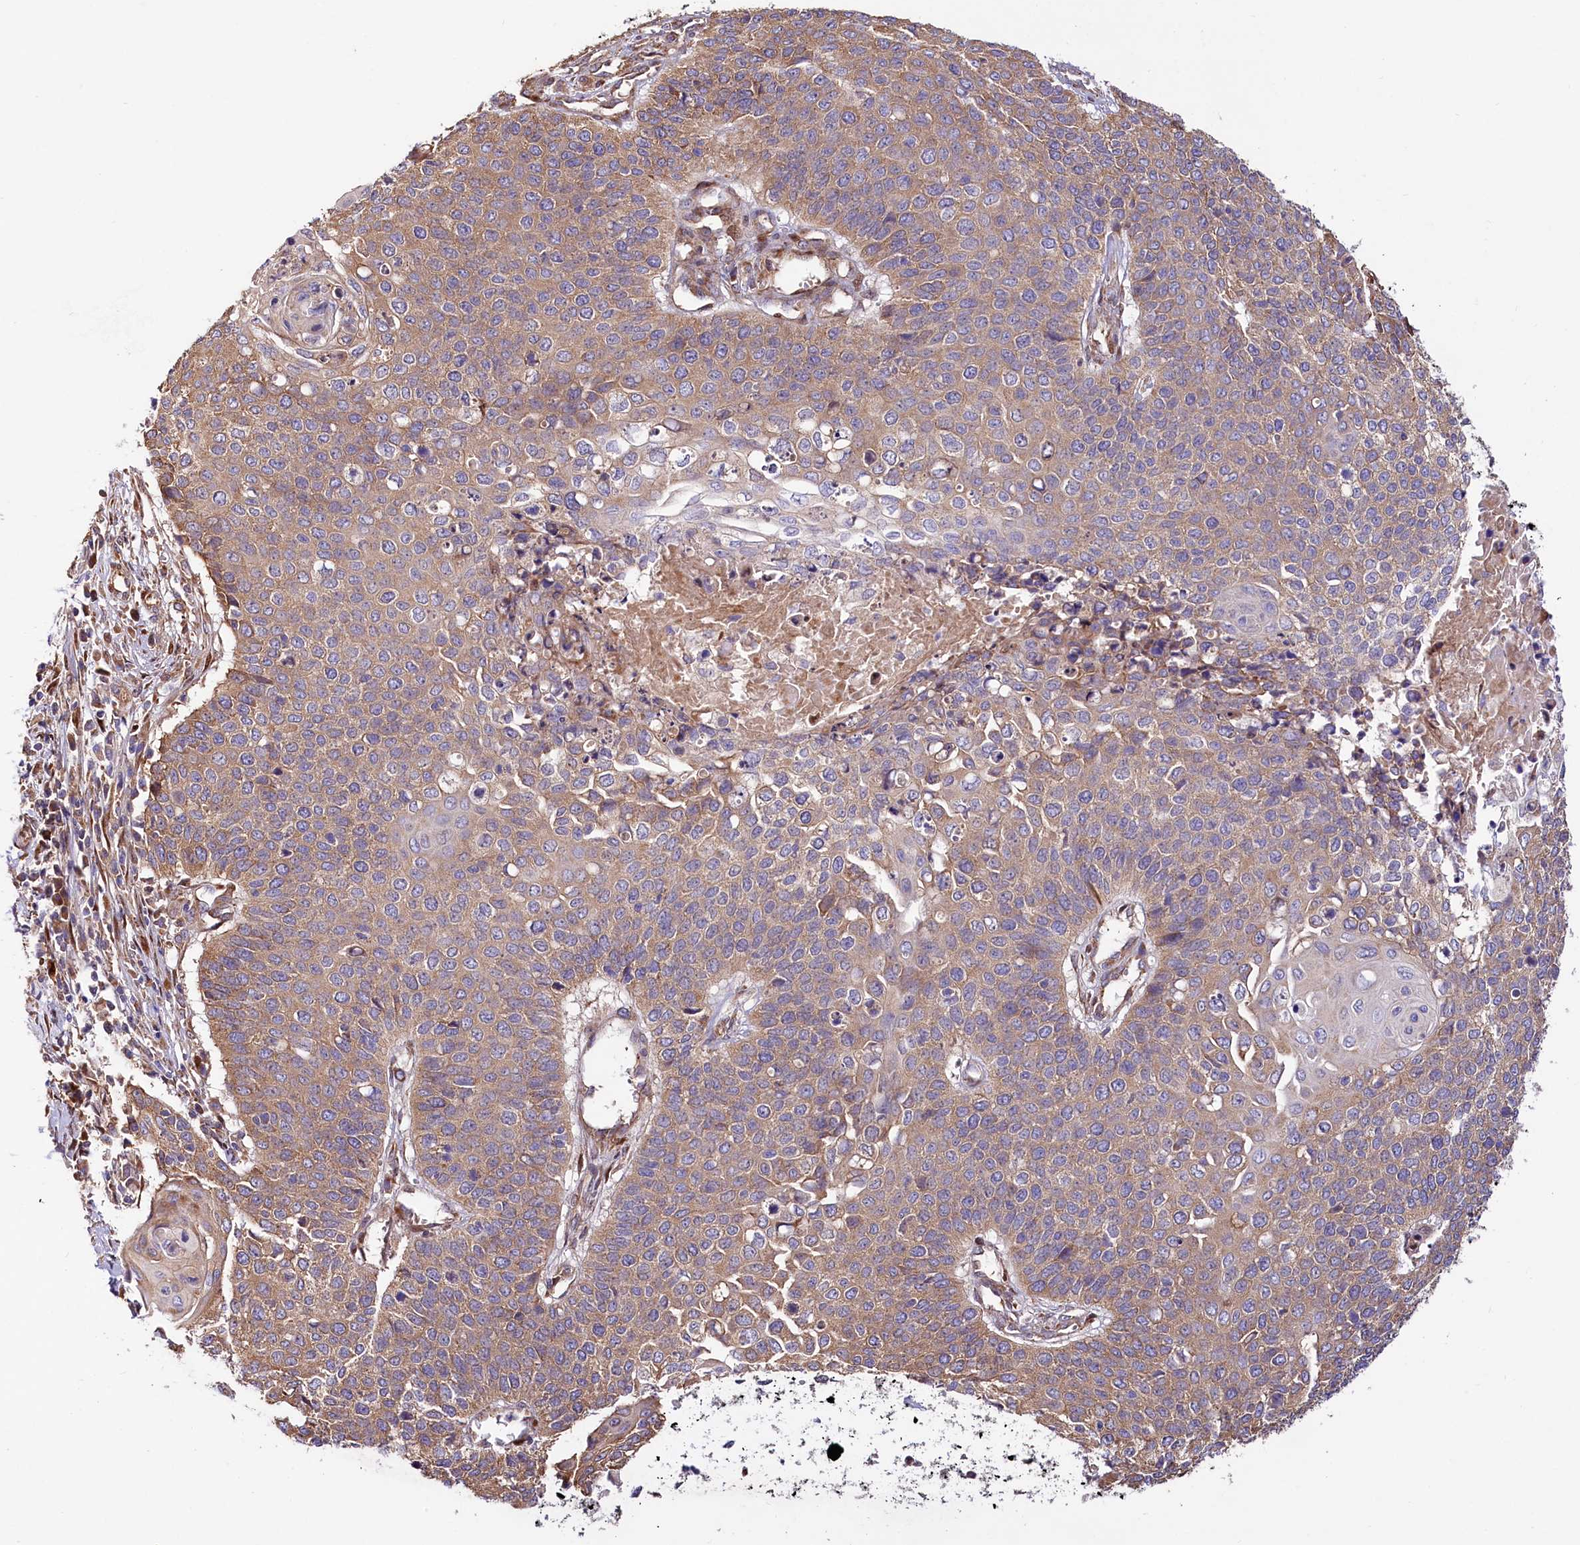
{"staining": {"intensity": "moderate", "quantity": ">75%", "location": "cytoplasmic/membranous"}, "tissue": "cervical cancer", "cell_type": "Tumor cells", "image_type": "cancer", "snomed": [{"axis": "morphology", "description": "Squamous cell carcinoma, NOS"}, {"axis": "topography", "description": "Cervix"}], "caption": "Cervical cancer (squamous cell carcinoma) stained with immunohistochemistry (IHC) demonstrates moderate cytoplasmic/membranous expression in about >75% of tumor cells. (DAB IHC with brightfield microscopy, high magnification).", "gene": "PDZRN3", "patient": {"sex": "female", "age": 39}}